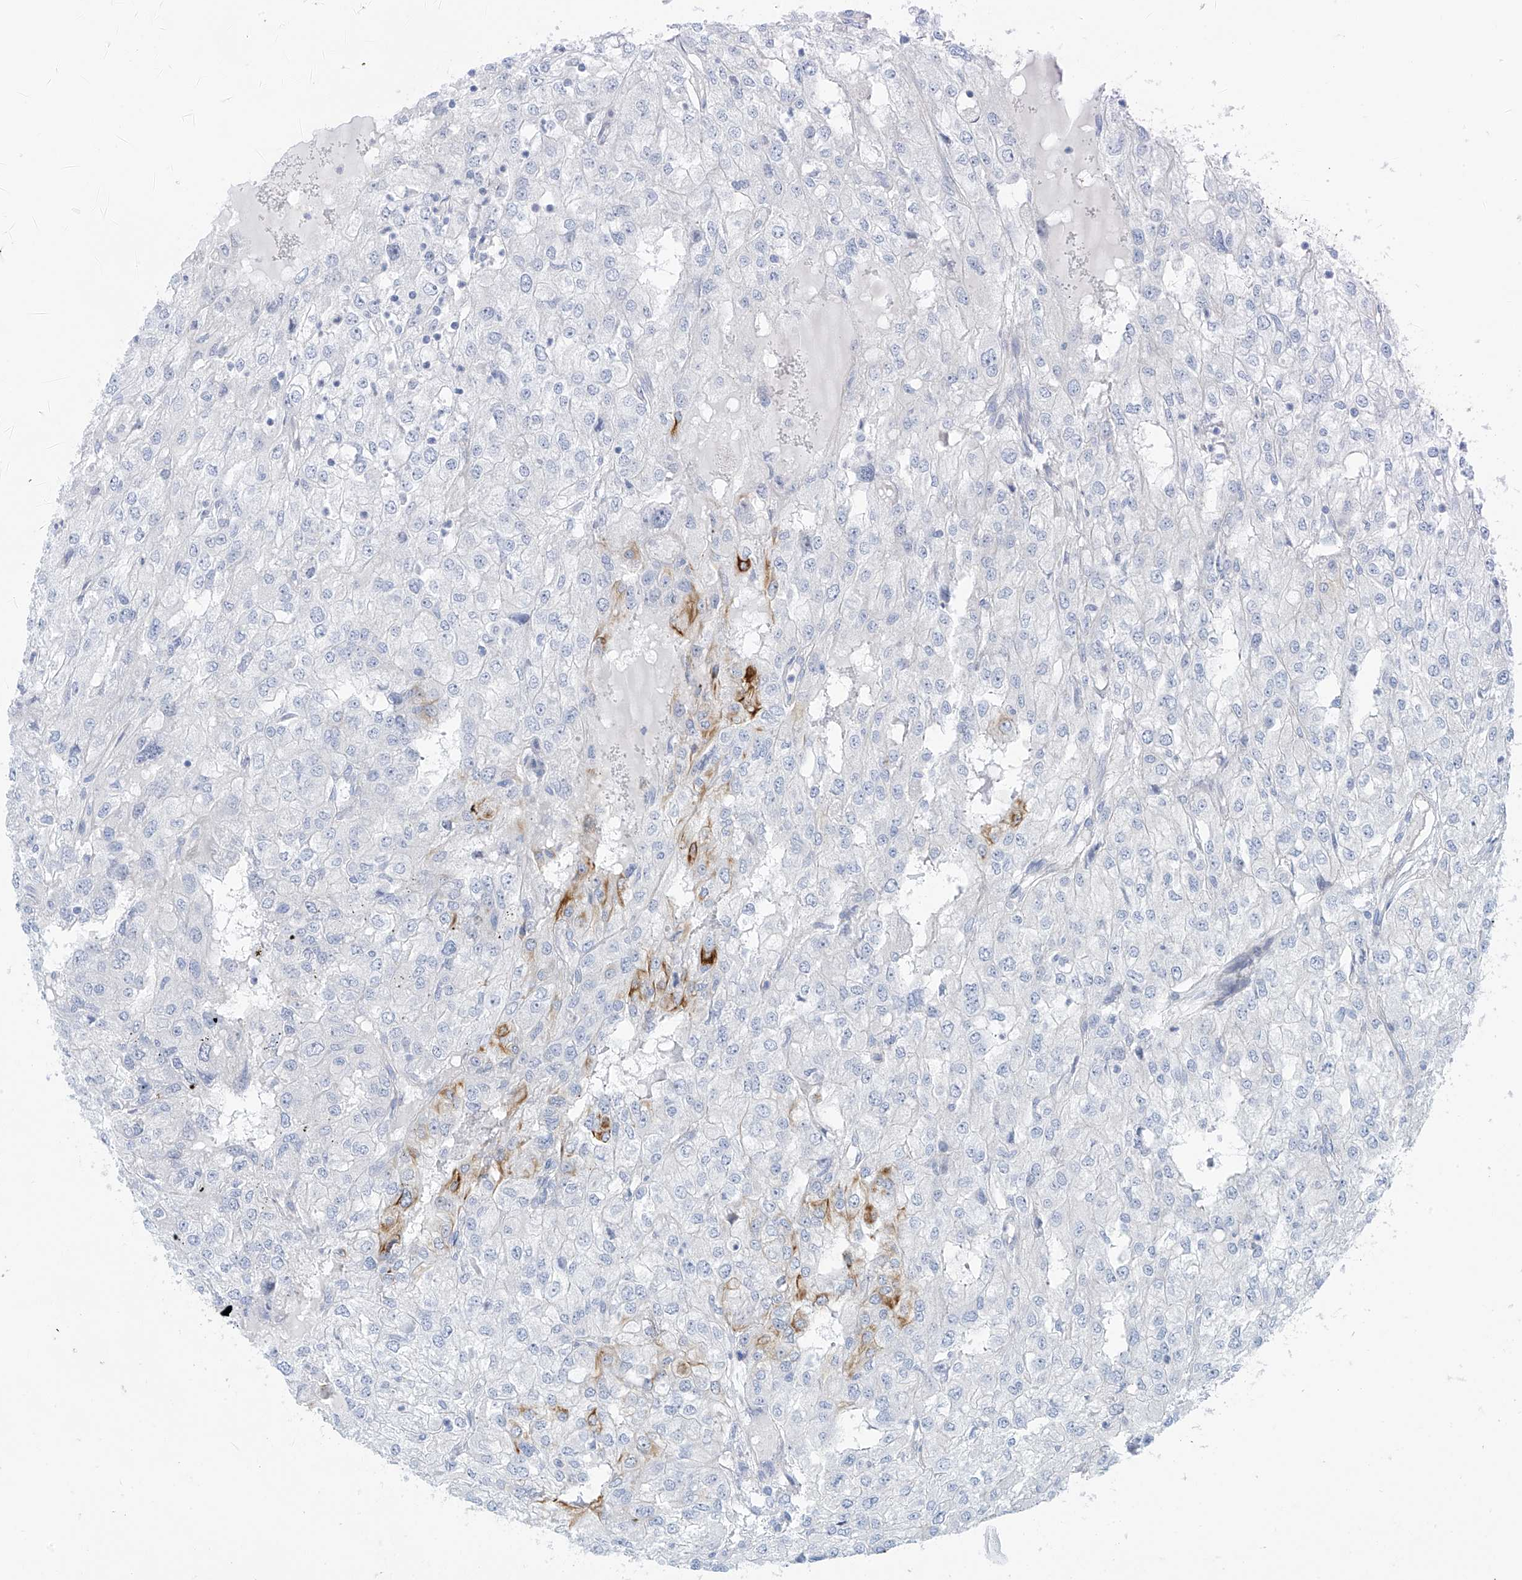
{"staining": {"intensity": "moderate", "quantity": "<25%", "location": "cytoplasmic/membranous"}, "tissue": "renal cancer", "cell_type": "Tumor cells", "image_type": "cancer", "snomed": [{"axis": "morphology", "description": "Adenocarcinoma, NOS"}, {"axis": "topography", "description": "Kidney"}], "caption": "Moderate cytoplasmic/membranous protein staining is appreciated in approximately <25% of tumor cells in renal cancer.", "gene": "PIK3C2B", "patient": {"sex": "female", "age": 54}}